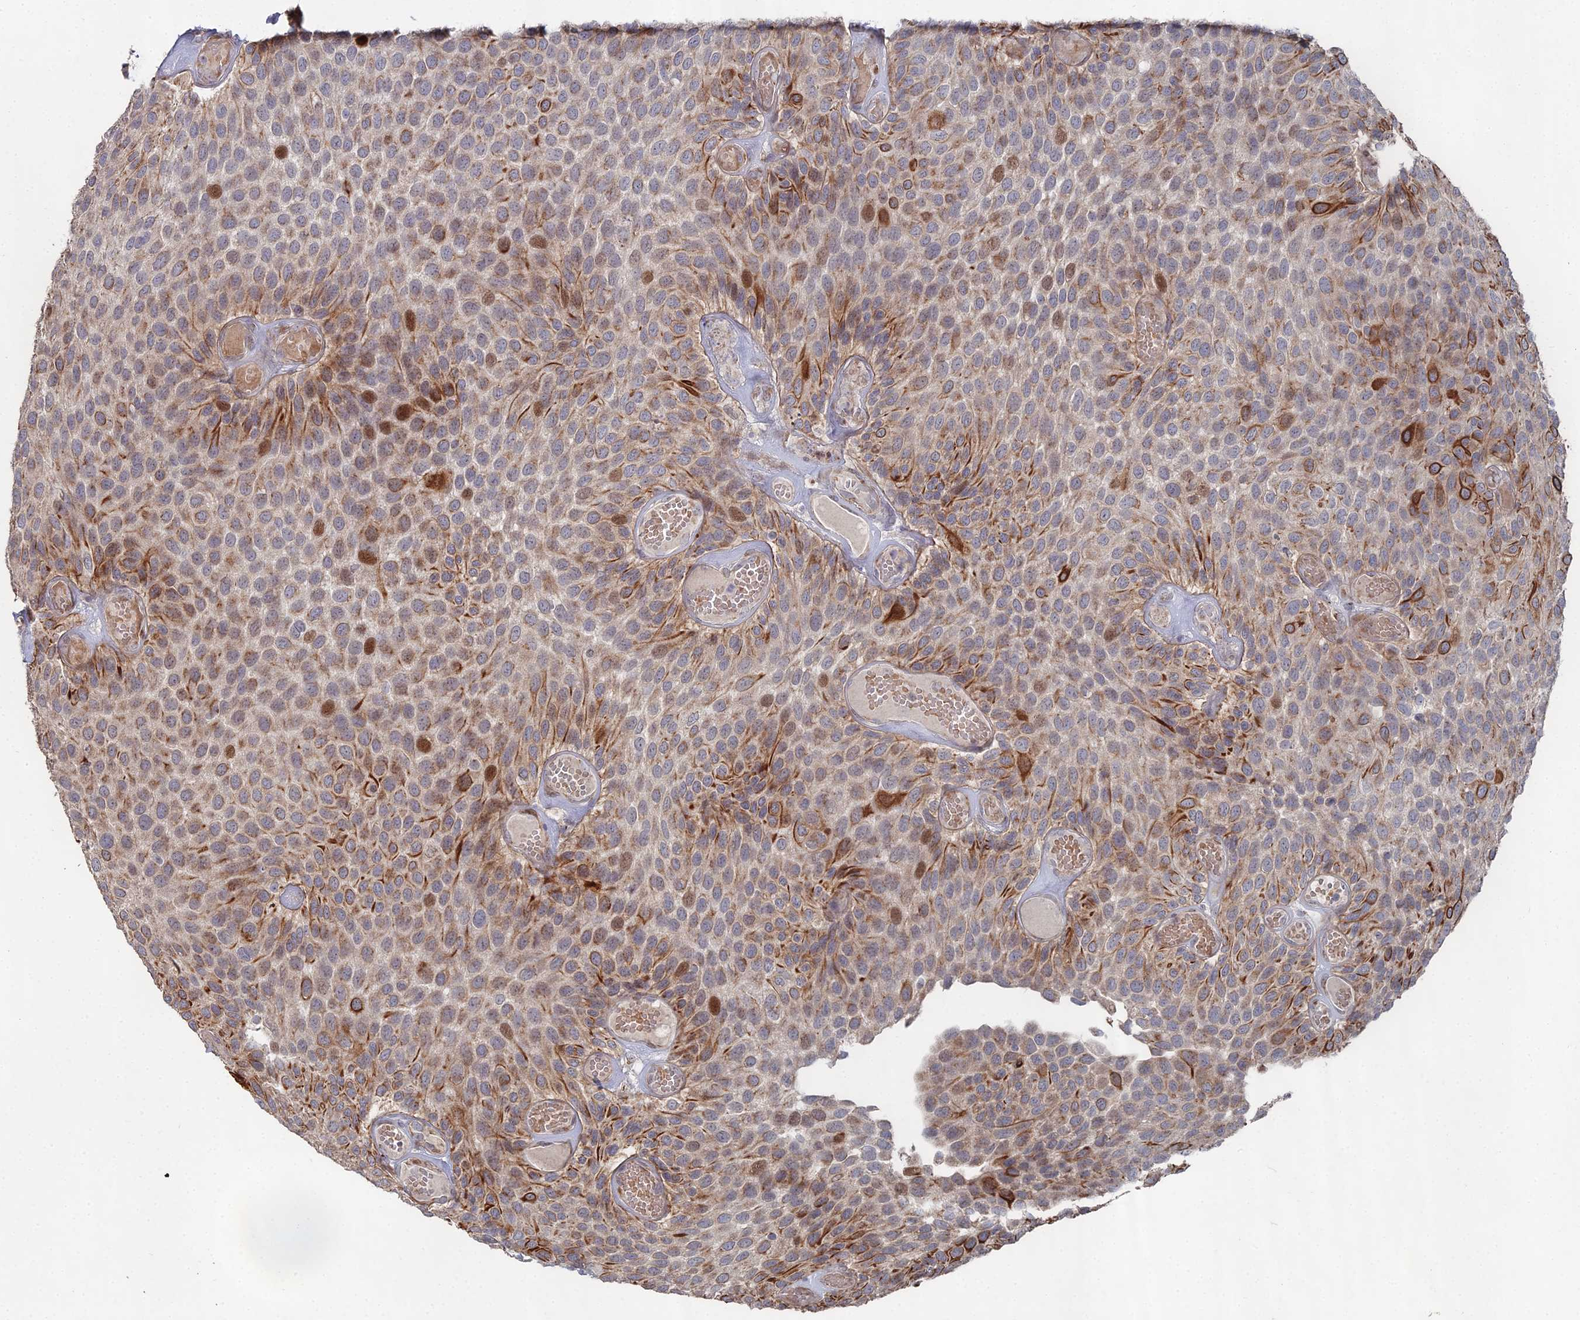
{"staining": {"intensity": "strong", "quantity": "25%-75%", "location": "cytoplasmic/membranous"}, "tissue": "urothelial cancer", "cell_type": "Tumor cells", "image_type": "cancer", "snomed": [{"axis": "morphology", "description": "Urothelial carcinoma, Low grade"}, {"axis": "topography", "description": "Urinary bladder"}], "caption": "Low-grade urothelial carcinoma tissue demonstrates strong cytoplasmic/membranous staining in about 25%-75% of tumor cells The protein of interest is stained brown, and the nuclei are stained in blue (DAB (3,3'-diaminobenzidine) IHC with brightfield microscopy, high magnification).", "gene": "SGMS1", "patient": {"sex": "male", "age": 89}}